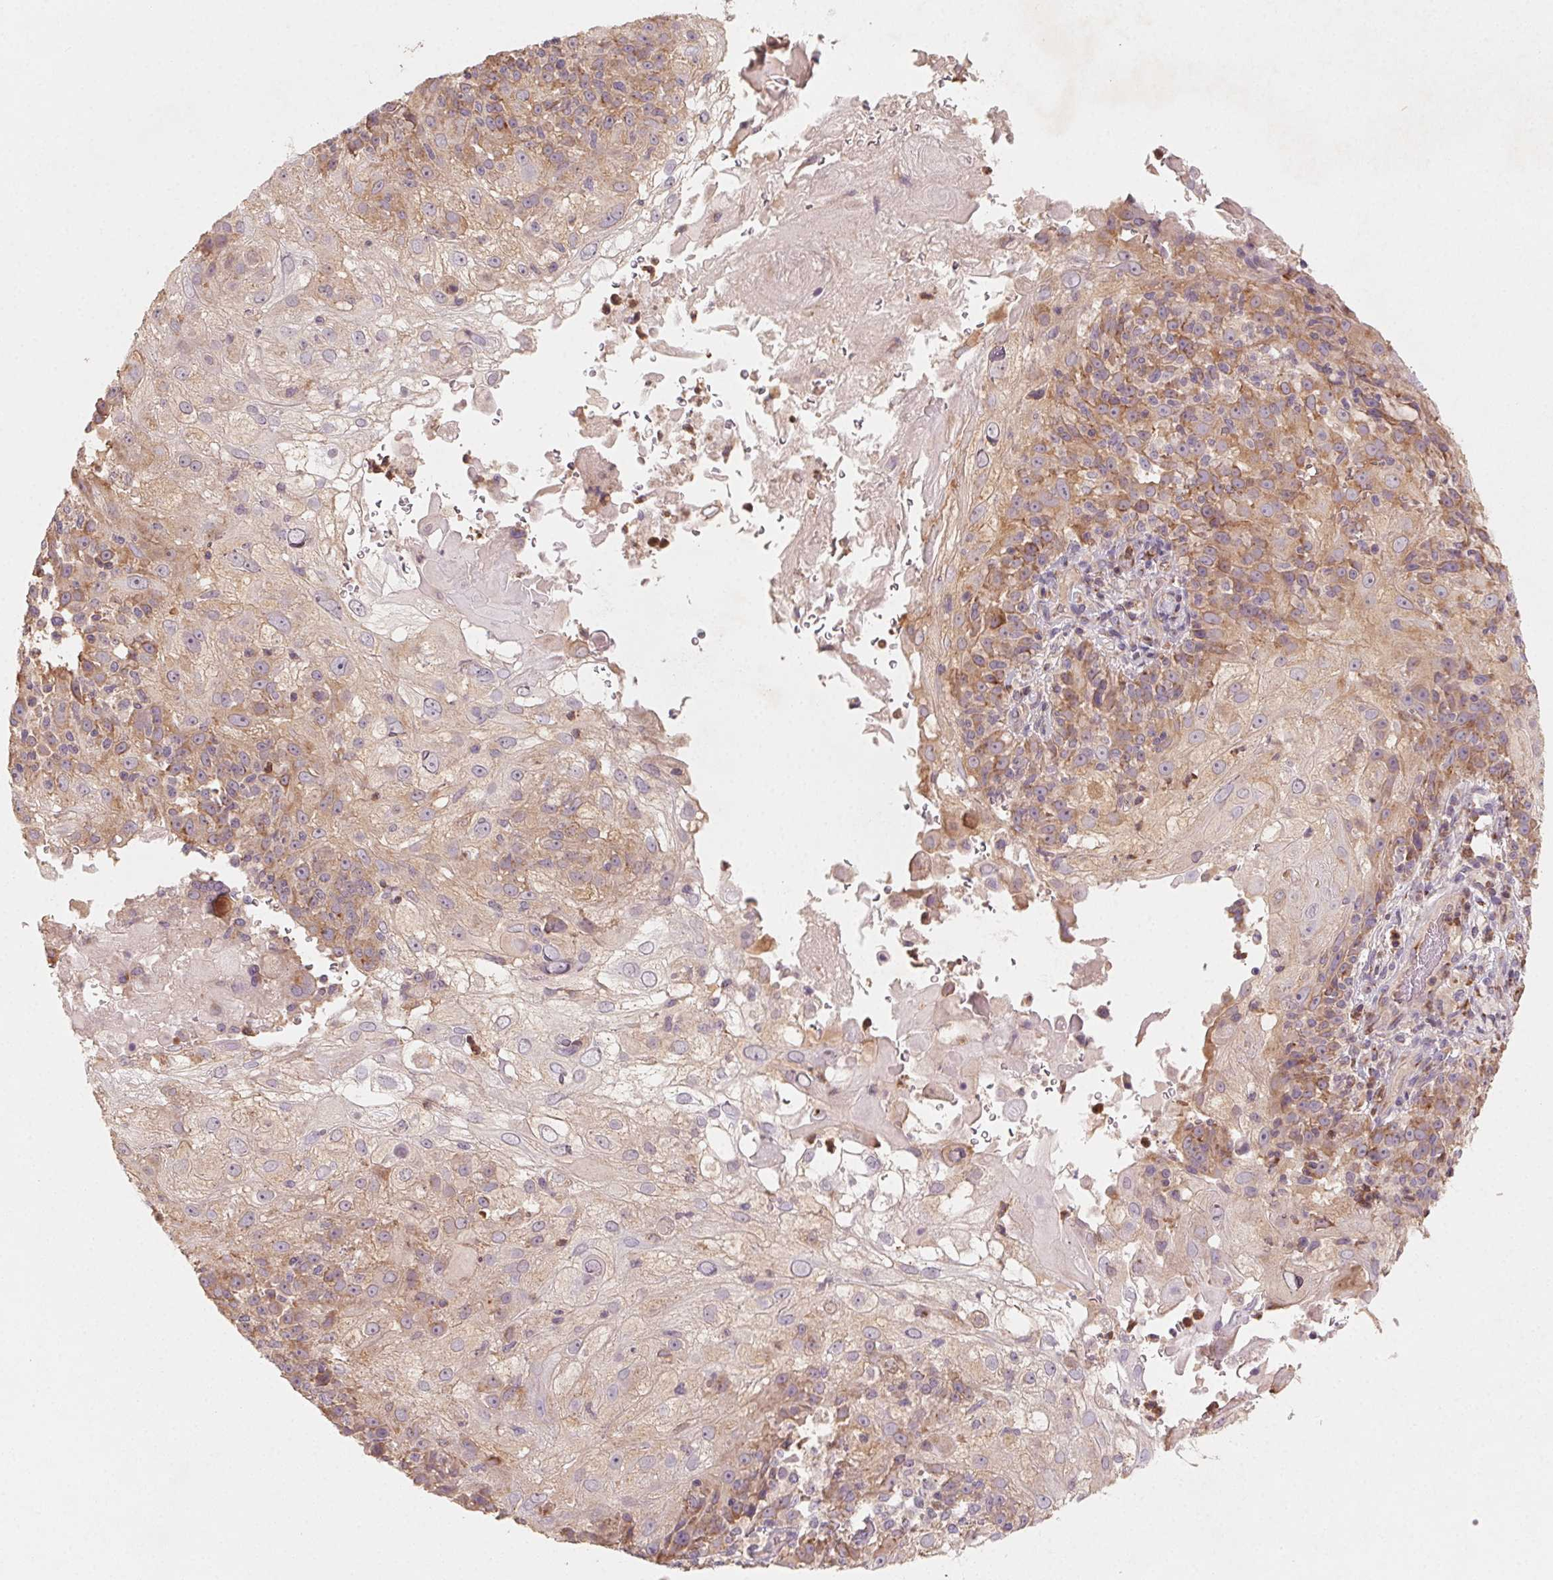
{"staining": {"intensity": "moderate", "quantity": "25%-75%", "location": "cytoplasmic/membranous"}, "tissue": "skin cancer", "cell_type": "Tumor cells", "image_type": "cancer", "snomed": [{"axis": "morphology", "description": "Normal tissue, NOS"}, {"axis": "morphology", "description": "Squamous cell carcinoma, NOS"}, {"axis": "topography", "description": "Skin"}], "caption": "An immunohistochemistry image of tumor tissue is shown. Protein staining in brown shows moderate cytoplasmic/membranous positivity in skin cancer (squamous cell carcinoma) within tumor cells.", "gene": "AP1S1", "patient": {"sex": "female", "age": 83}}